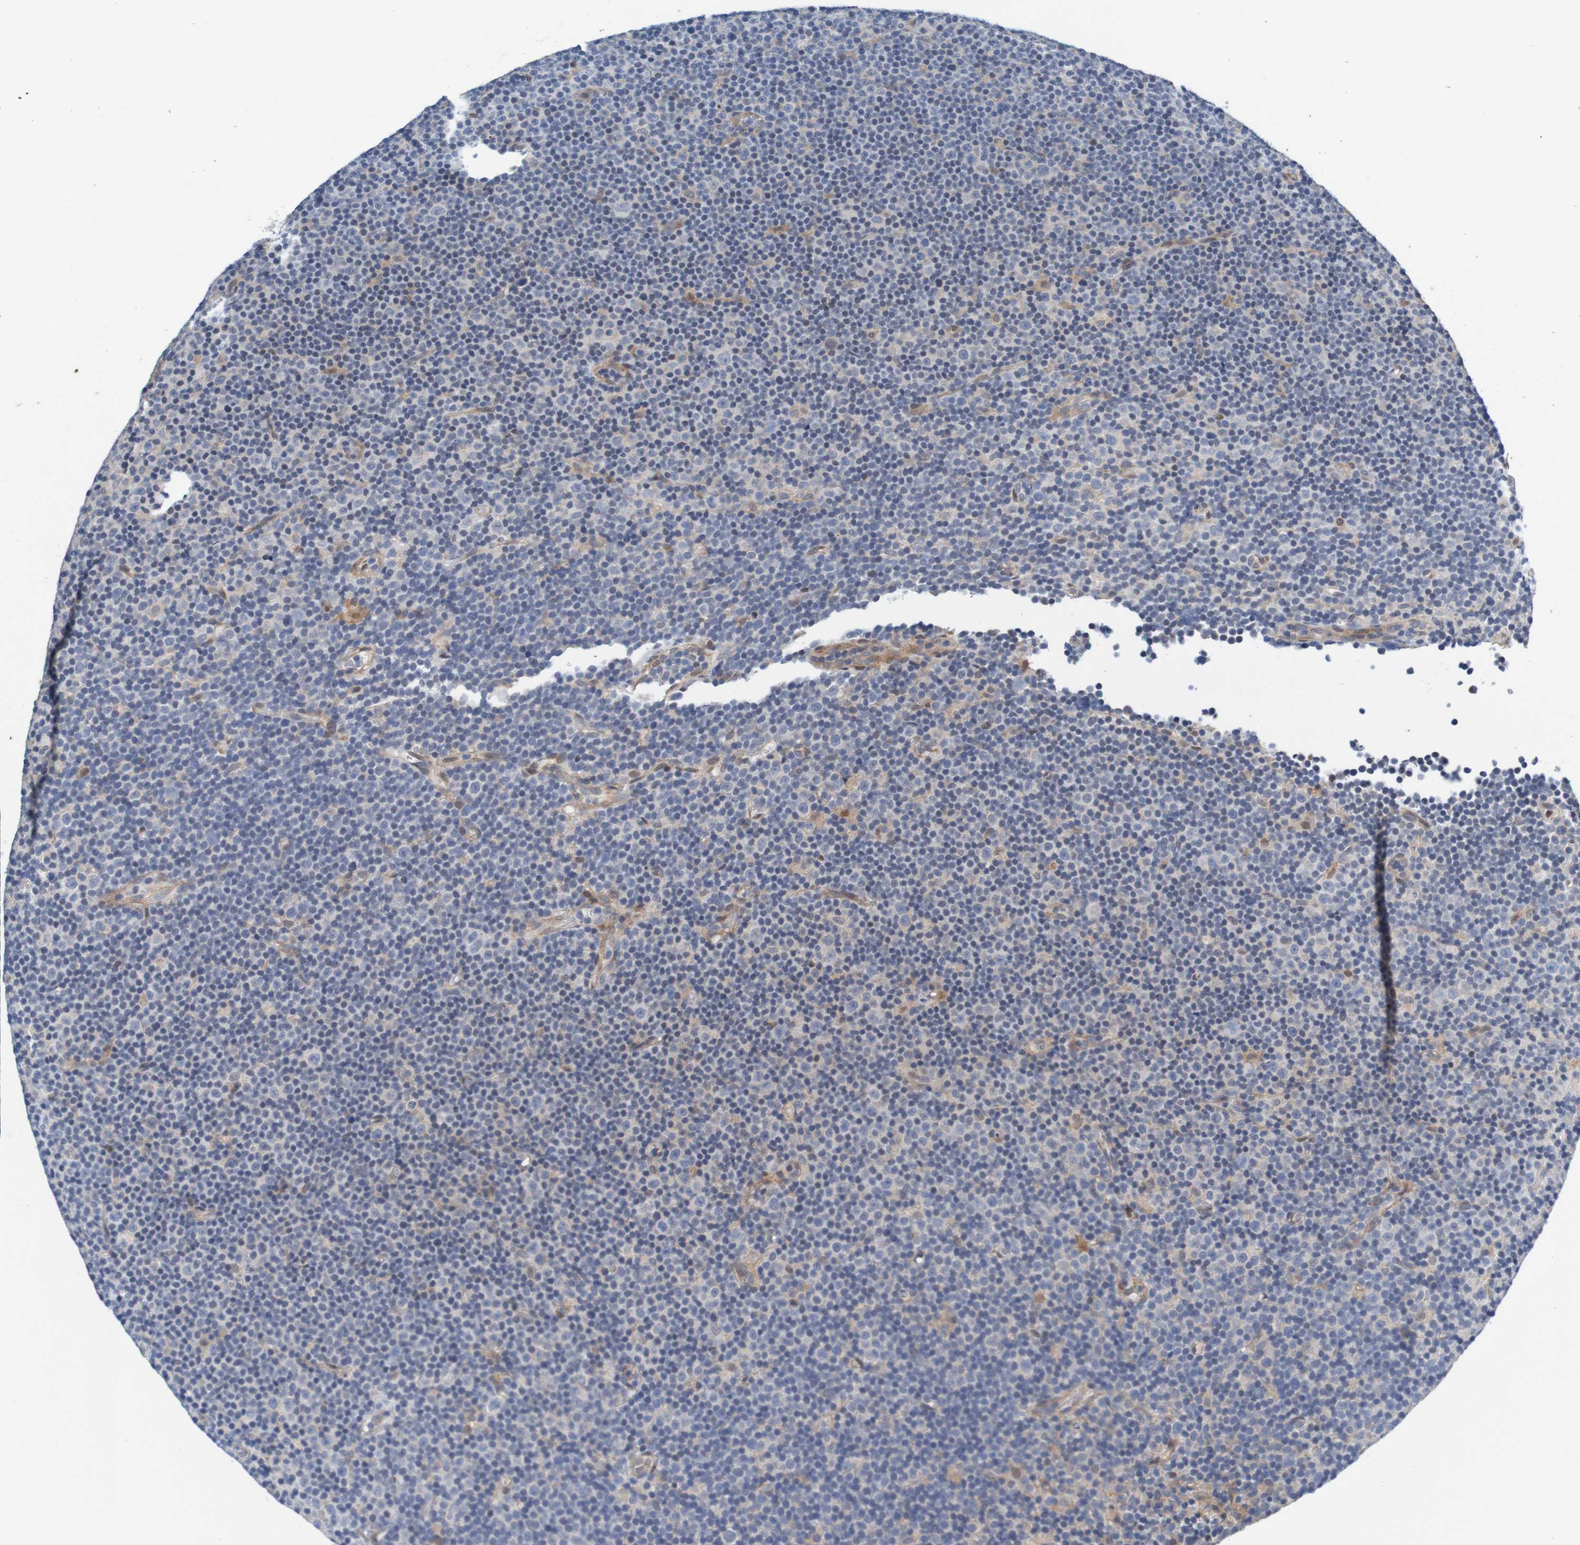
{"staining": {"intensity": "negative", "quantity": "none", "location": "none"}, "tissue": "lymphoma", "cell_type": "Tumor cells", "image_type": "cancer", "snomed": [{"axis": "morphology", "description": "Malignant lymphoma, non-Hodgkin's type, Low grade"}, {"axis": "topography", "description": "Lymph node"}], "caption": "Image shows no protein positivity in tumor cells of lymphoma tissue.", "gene": "CPED1", "patient": {"sex": "female", "age": 67}}